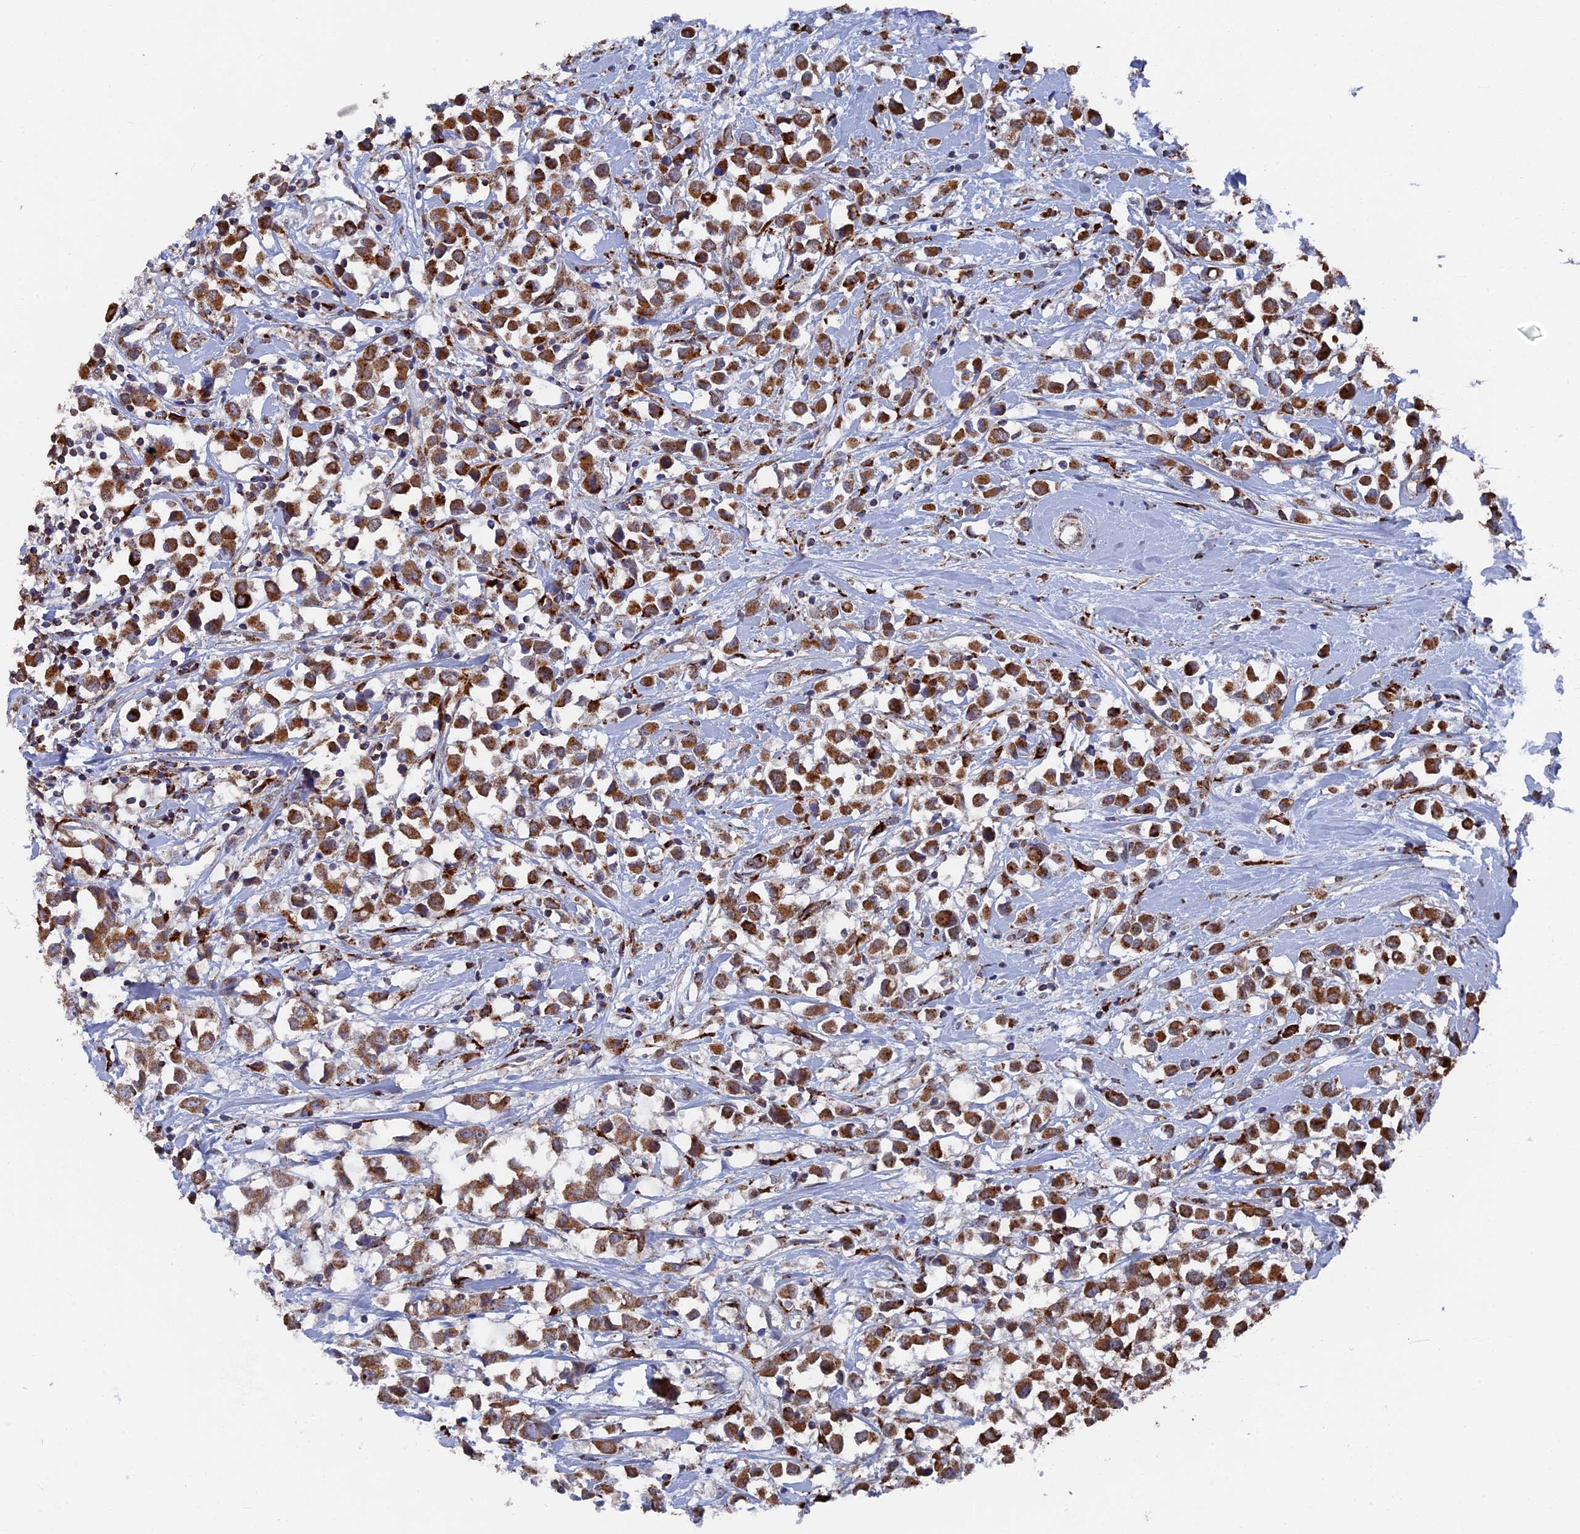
{"staining": {"intensity": "moderate", "quantity": ">75%", "location": "cytoplasmic/membranous"}, "tissue": "breast cancer", "cell_type": "Tumor cells", "image_type": "cancer", "snomed": [{"axis": "morphology", "description": "Duct carcinoma"}, {"axis": "topography", "description": "Breast"}], "caption": "IHC image of neoplastic tissue: intraductal carcinoma (breast) stained using immunohistochemistry demonstrates medium levels of moderate protein expression localized specifically in the cytoplasmic/membranous of tumor cells, appearing as a cytoplasmic/membranous brown color.", "gene": "SMG9", "patient": {"sex": "female", "age": 61}}